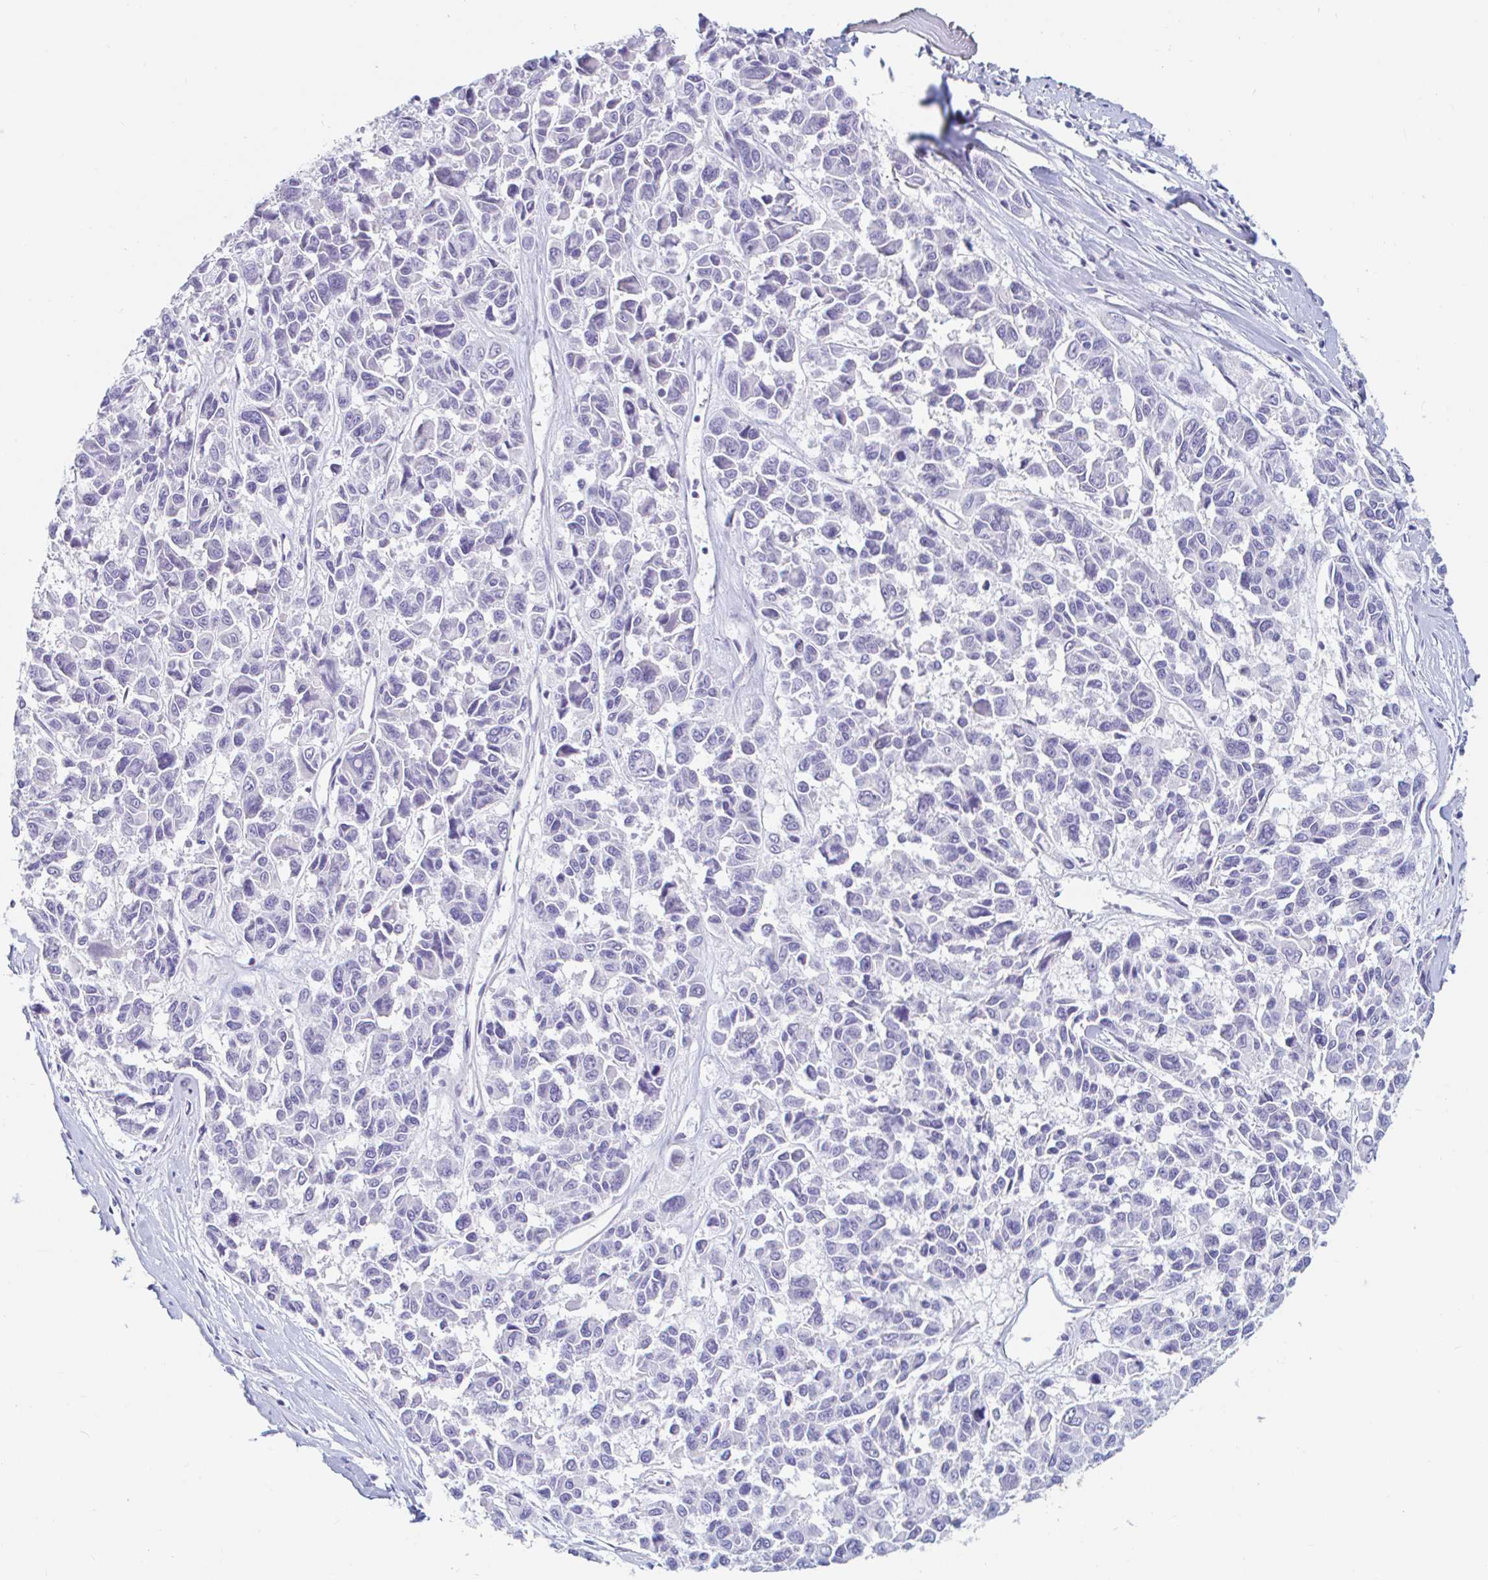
{"staining": {"intensity": "negative", "quantity": "none", "location": "none"}, "tissue": "melanoma", "cell_type": "Tumor cells", "image_type": "cancer", "snomed": [{"axis": "morphology", "description": "Malignant melanoma, NOS"}, {"axis": "topography", "description": "Skin"}], "caption": "High power microscopy image of an immunohistochemistry photomicrograph of malignant melanoma, revealing no significant positivity in tumor cells. Brightfield microscopy of IHC stained with DAB (brown) and hematoxylin (blue), captured at high magnification.", "gene": "TEX44", "patient": {"sex": "female", "age": 66}}